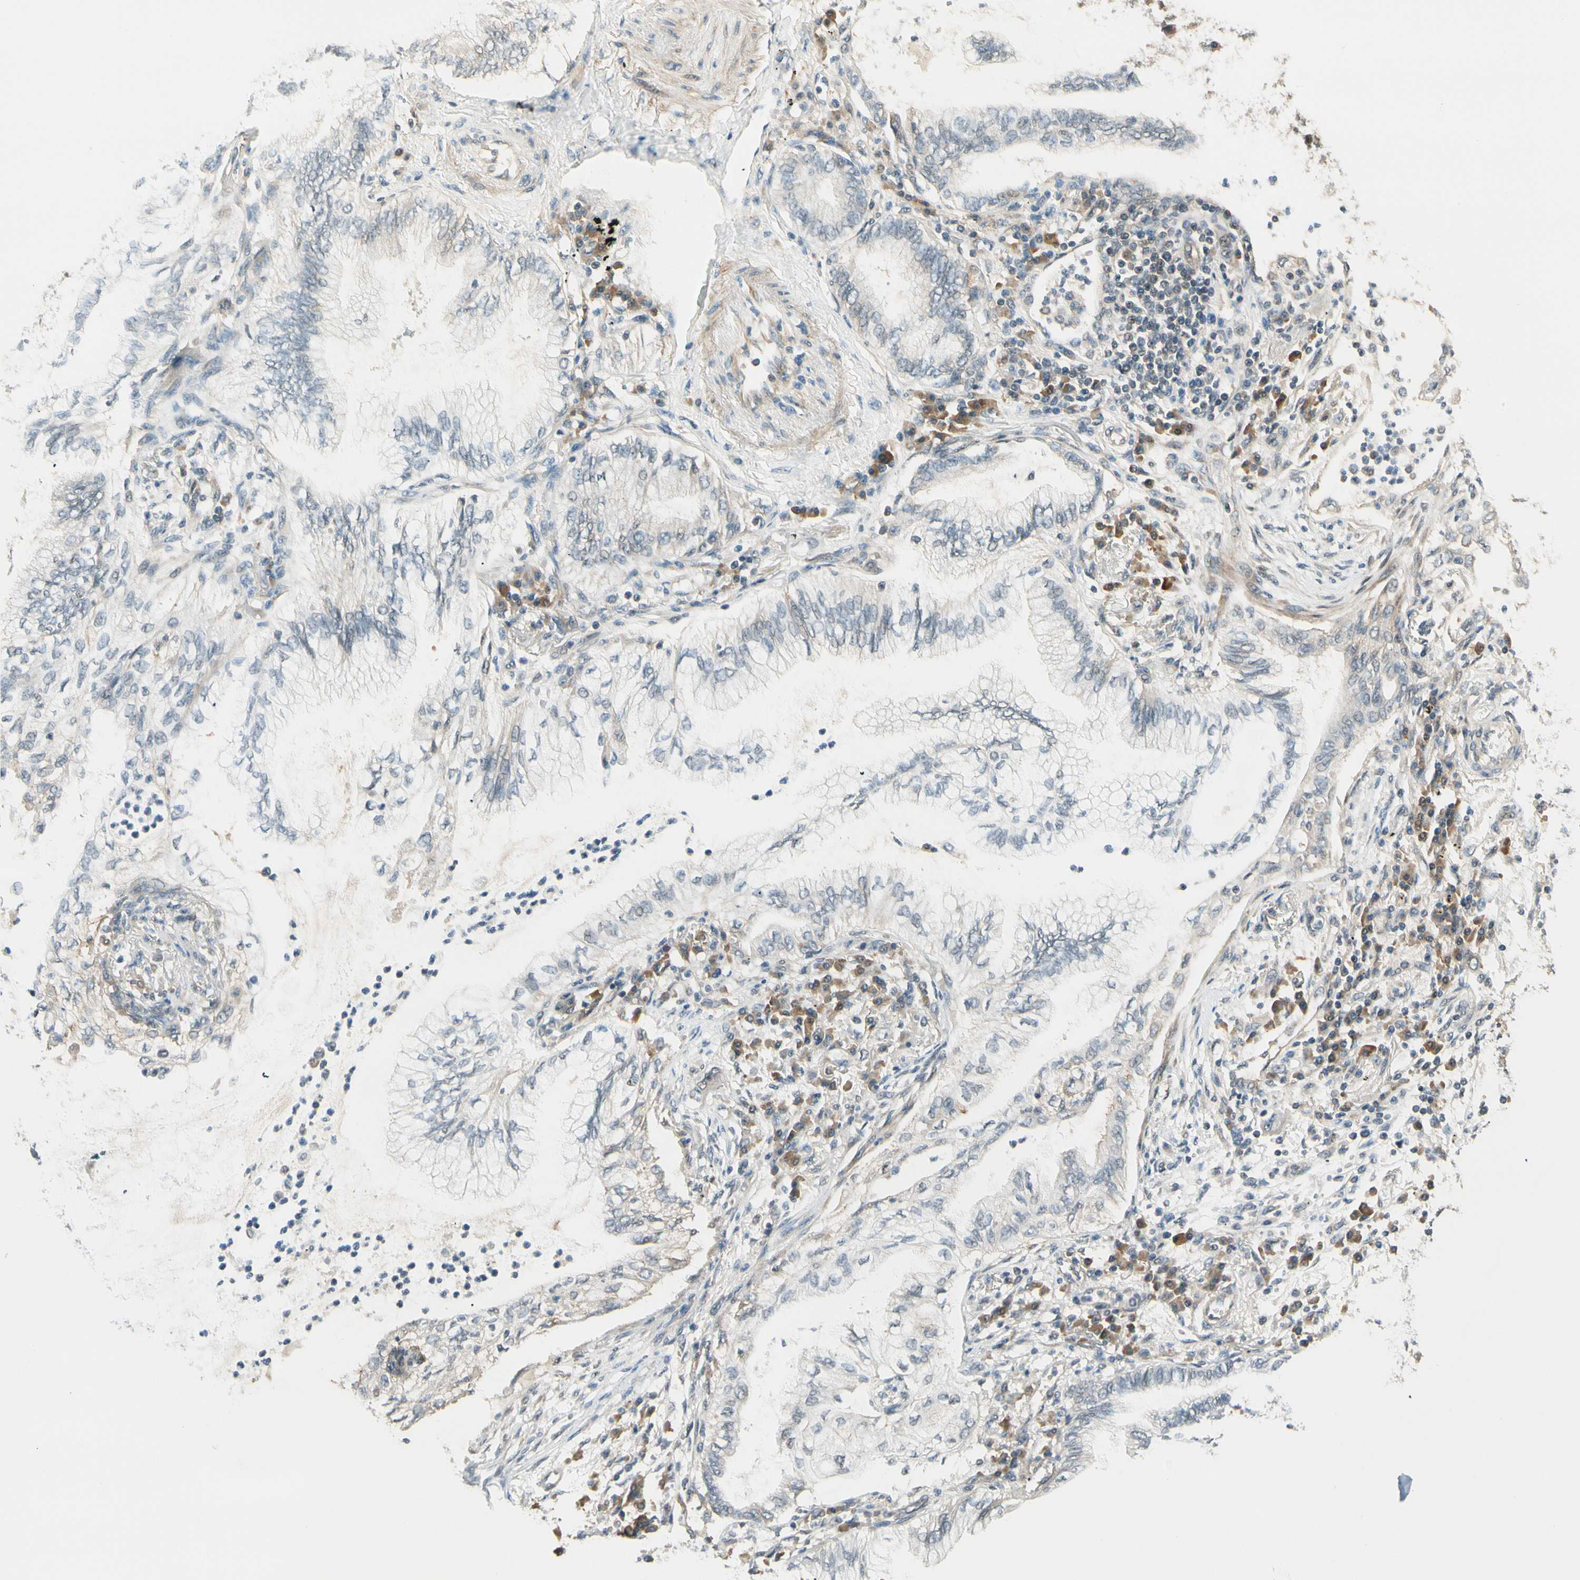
{"staining": {"intensity": "moderate", "quantity": "25%-75%", "location": "cytoplasmic/membranous"}, "tissue": "lung cancer", "cell_type": "Tumor cells", "image_type": "cancer", "snomed": [{"axis": "morphology", "description": "Normal tissue, NOS"}, {"axis": "morphology", "description": "Adenocarcinoma, NOS"}, {"axis": "topography", "description": "Bronchus"}, {"axis": "topography", "description": "Lung"}], "caption": "IHC (DAB (3,3'-diaminobenzidine)) staining of human lung cancer (adenocarcinoma) shows moderate cytoplasmic/membranous protein positivity in about 25%-75% of tumor cells.", "gene": "MCPH1", "patient": {"sex": "female", "age": 70}}